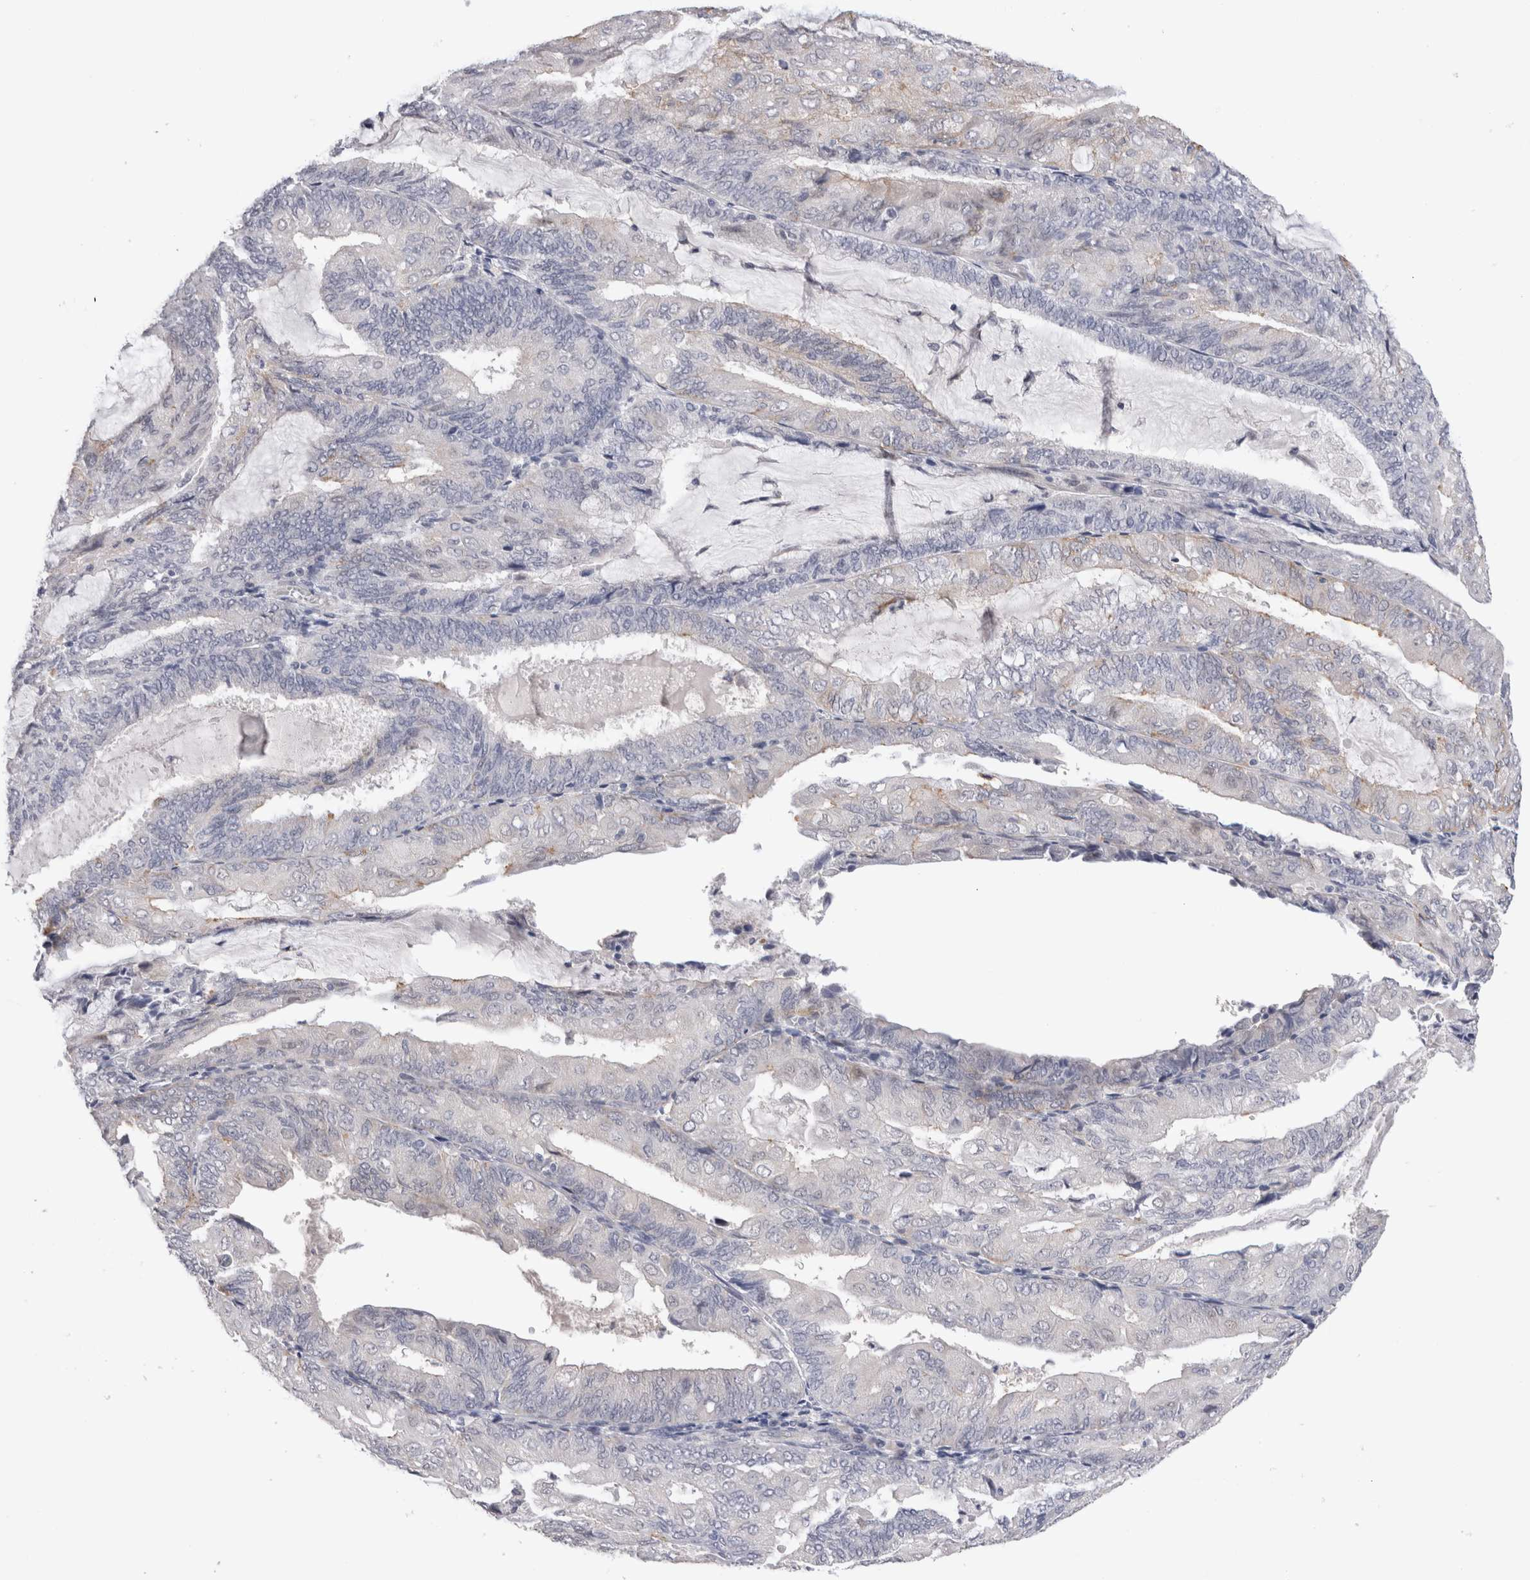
{"staining": {"intensity": "negative", "quantity": "none", "location": "none"}, "tissue": "endometrial cancer", "cell_type": "Tumor cells", "image_type": "cancer", "snomed": [{"axis": "morphology", "description": "Adenocarcinoma, NOS"}, {"axis": "topography", "description": "Endometrium"}], "caption": "Endometrial adenocarcinoma was stained to show a protein in brown. There is no significant positivity in tumor cells.", "gene": "CRYBG1", "patient": {"sex": "female", "age": 81}}